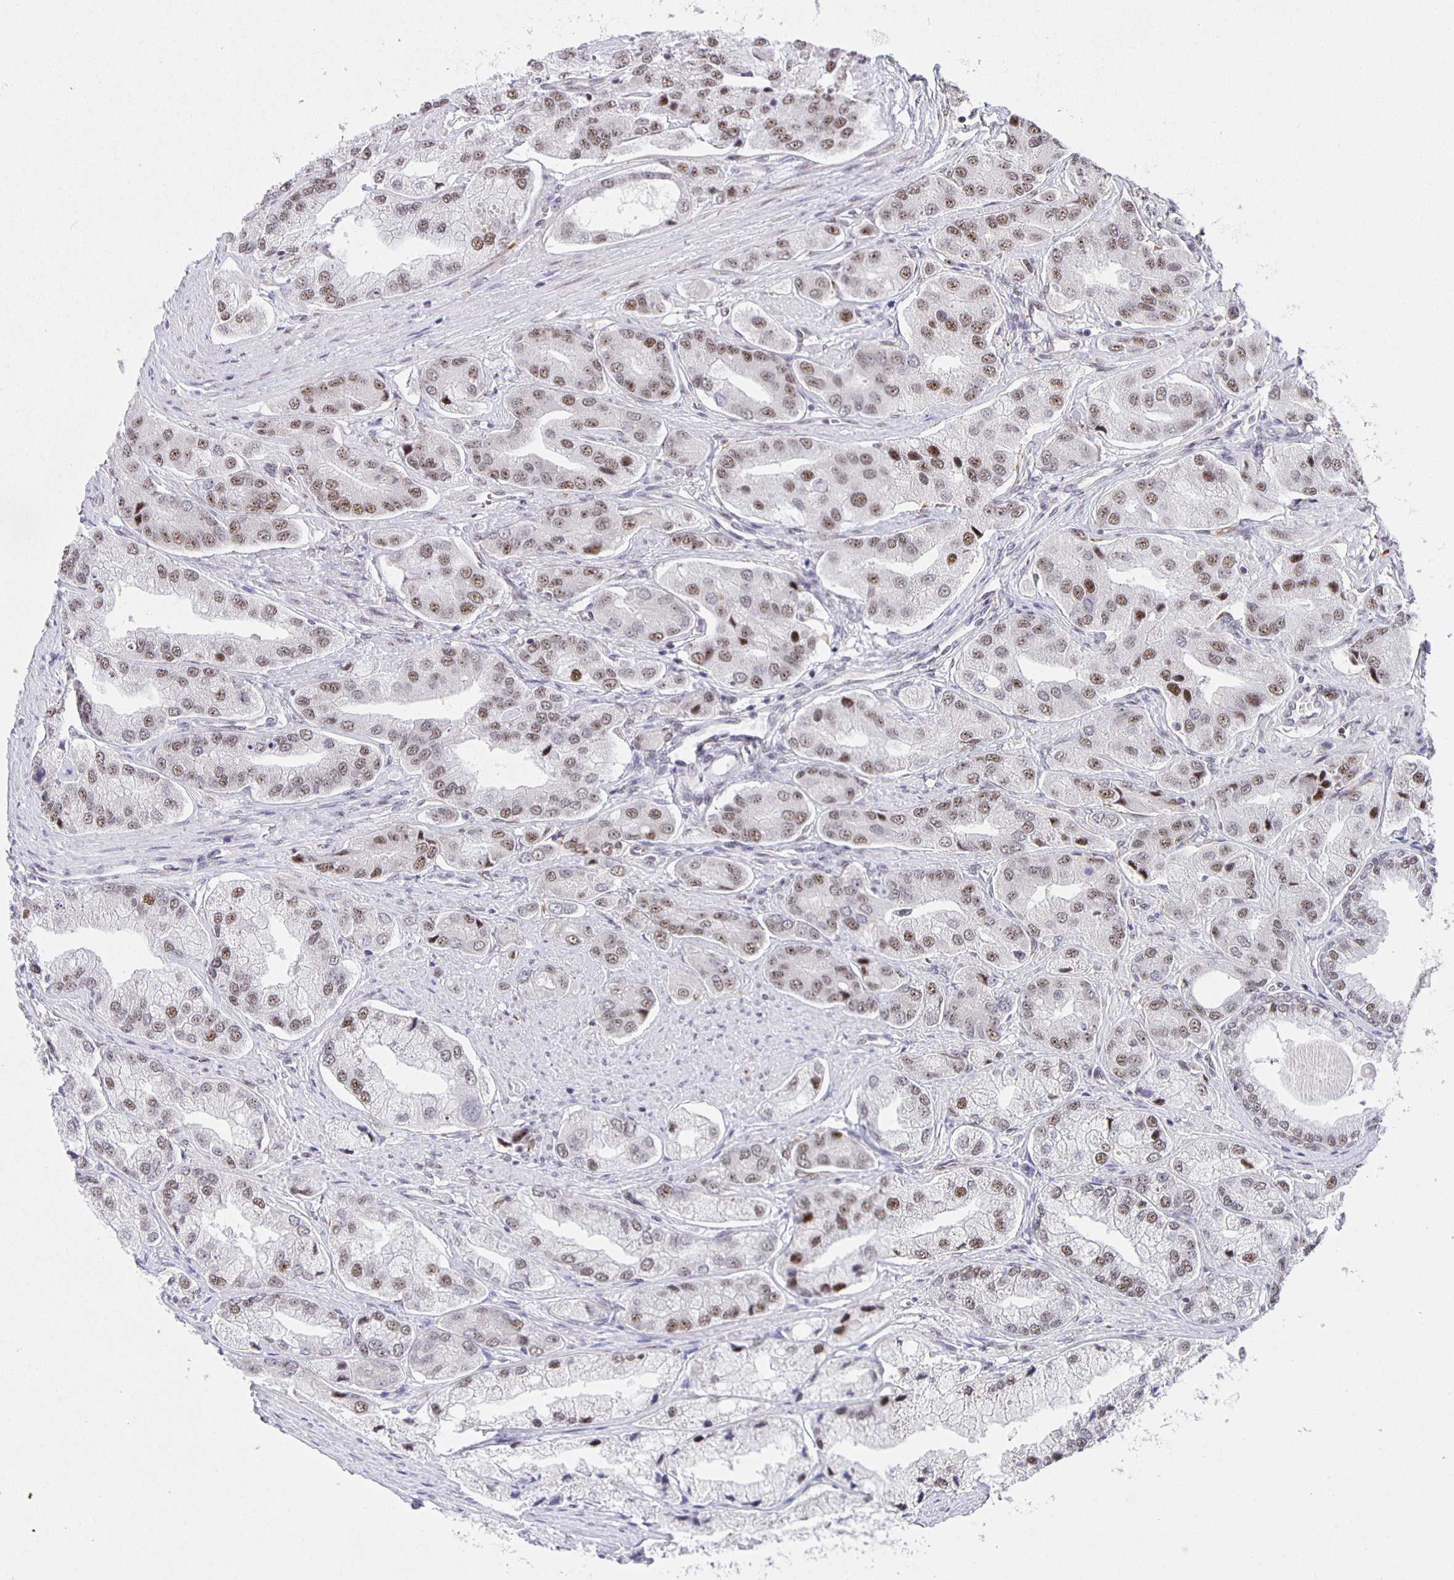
{"staining": {"intensity": "moderate", "quantity": "25%-75%", "location": "nuclear"}, "tissue": "prostate cancer", "cell_type": "Tumor cells", "image_type": "cancer", "snomed": [{"axis": "morphology", "description": "Adenocarcinoma, Low grade"}, {"axis": "topography", "description": "Prostate"}], "caption": "Low-grade adenocarcinoma (prostate) stained with DAB IHC reveals medium levels of moderate nuclear positivity in about 25%-75% of tumor cells.", "gene": "ZRANB2", "patient": {"sex": "male", "age": 69}}